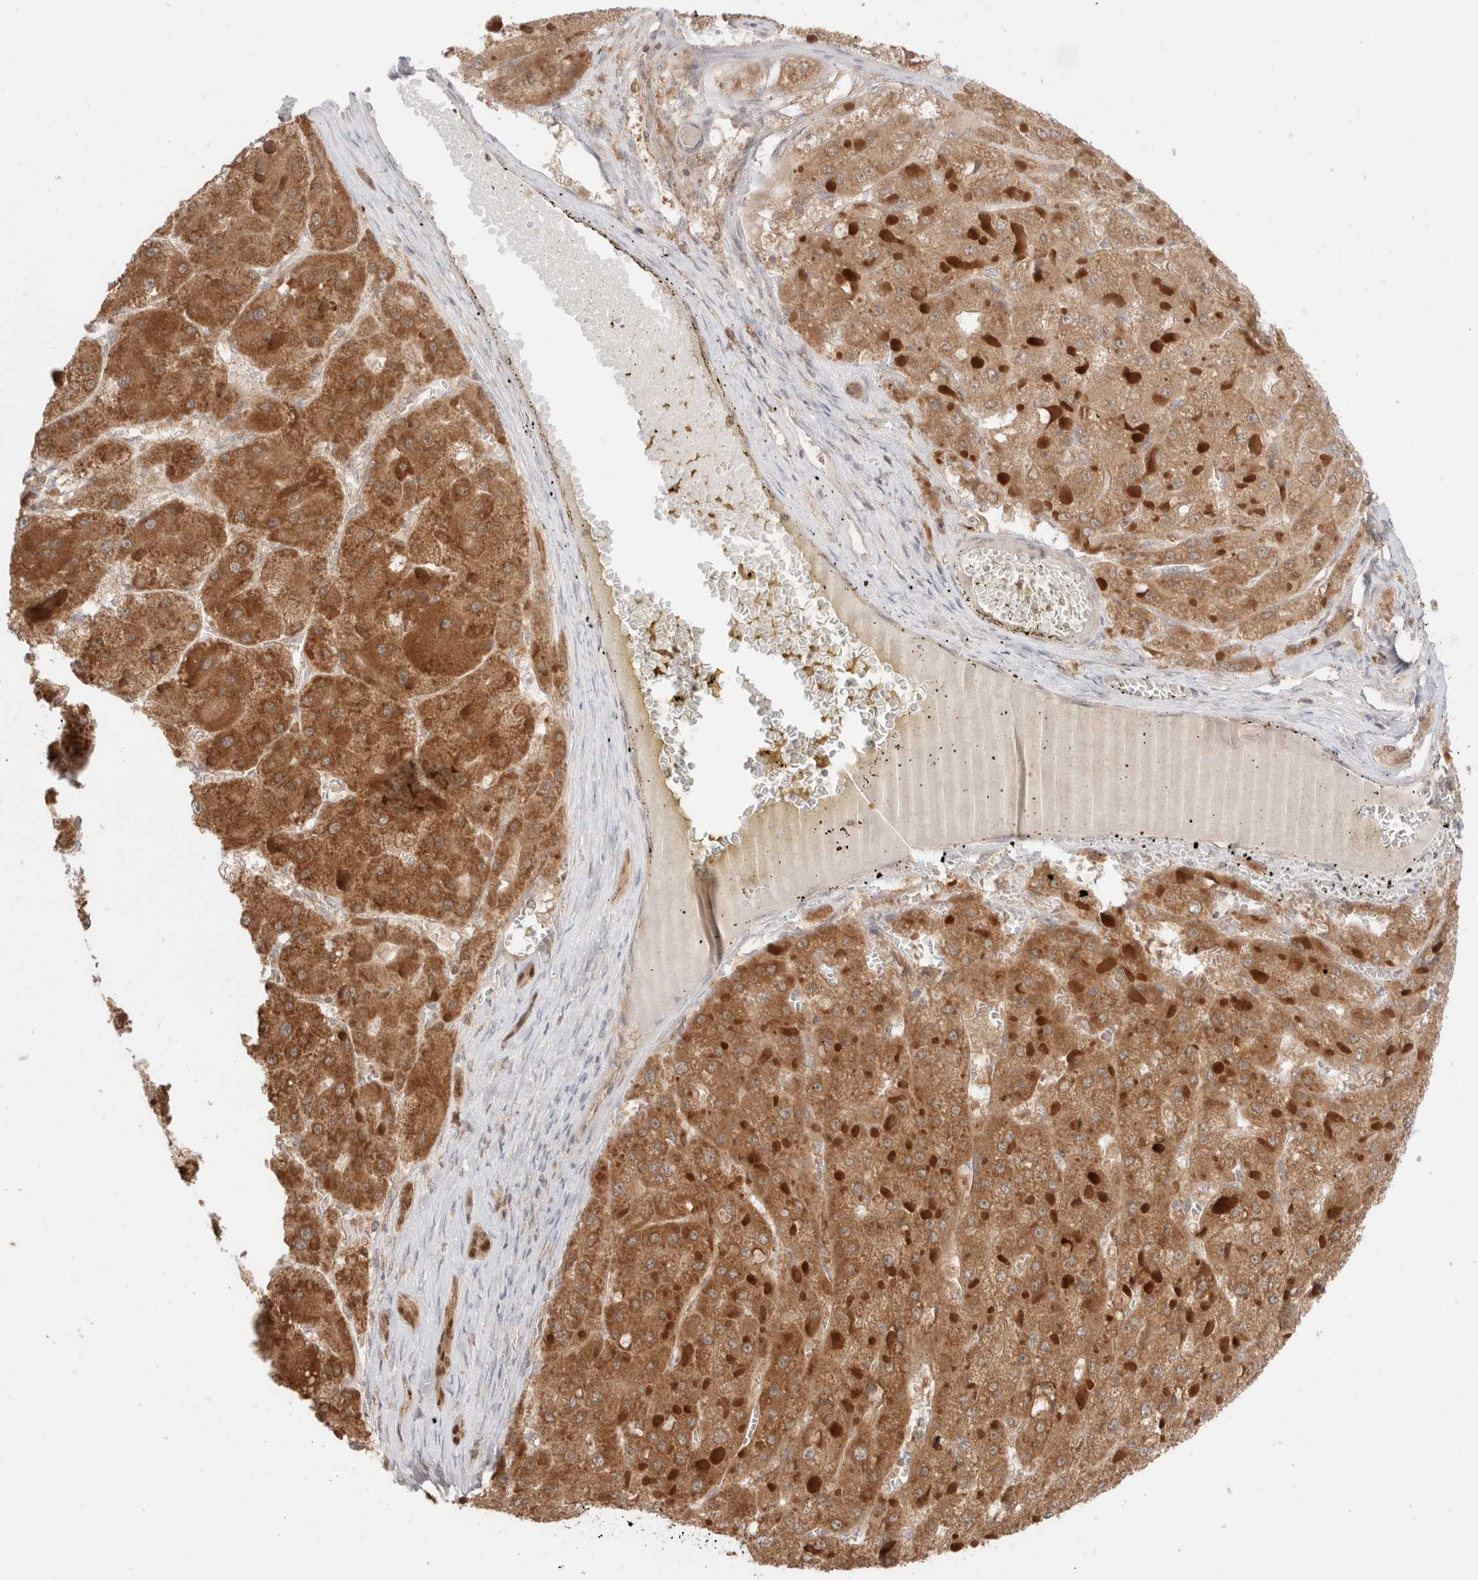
{"staining": {"intensity": "moderate", "quantity": ">75%", "location": "cytoplasmic/membranous"}, "tissue": "liver cancer", "cell_type": "Tumor cells", "image_type": "cancer", "snomed": [{"axis": "morphology", "description": "Carcinoma, Hepatocellular, NOS"}, {"axis": "topography", "description": "Liver"}], "caption": "Immunohistochemistry (IHC) image of neoplastic tissue: hepatocellular carcinoma (liver) stained using immunohistochemistry (IHC) reveals medium levels of moderate protein expression localized specifically in the cytoplasmic/membranous of tumor cells, appearing as a cytoplasmic/membranous brown color.", "gene": "XKR4", "patient": {"sex": "female", "age": 73}}